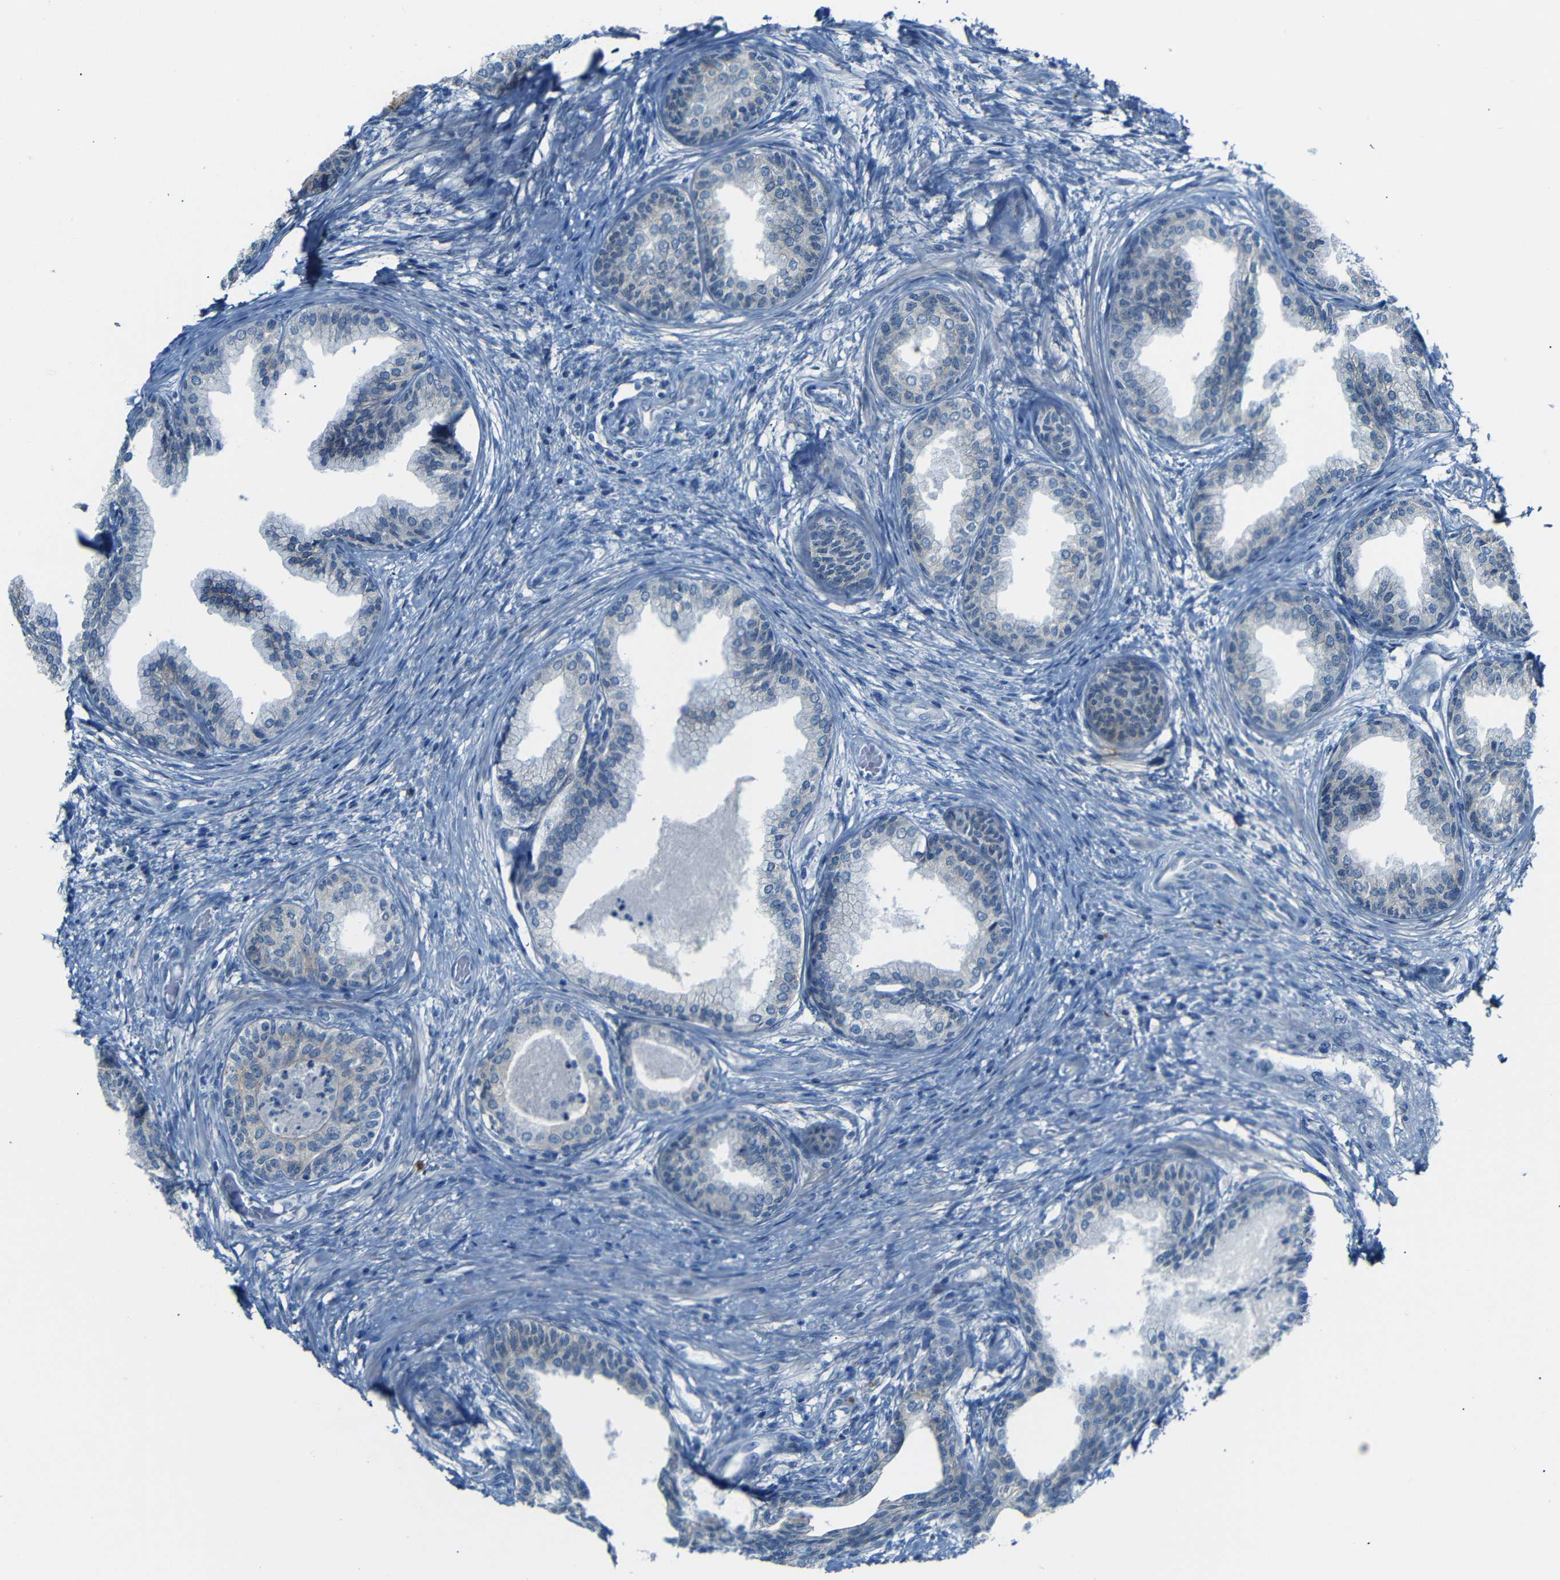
{"staining": {"intensity": "moderate", "quantity": ">75%", "location": "cytoplasmic/membranous"}, "tissue": "prostate", "cell_type": "Glandular cells", "image_type": "normal", "snomed": [{"axis": "morphology", "description": "Normal tissue, NOS"}, {"axis": "topography", "description": "Prostate"}], "caption": "Immunohistochemical staining of benign prostate demonstrates >75% levels of moderate cytoplasmic/membranous protein positivity in about >75% of glandular cells. The staining was performed using DAB (3,3'-diaminobenzidine), with brown indicating positive protein expression. Nuclei are stained blue with hematoxylin.", "gene": "ANK3", "patient": {"sex": "male", "age": 76}}